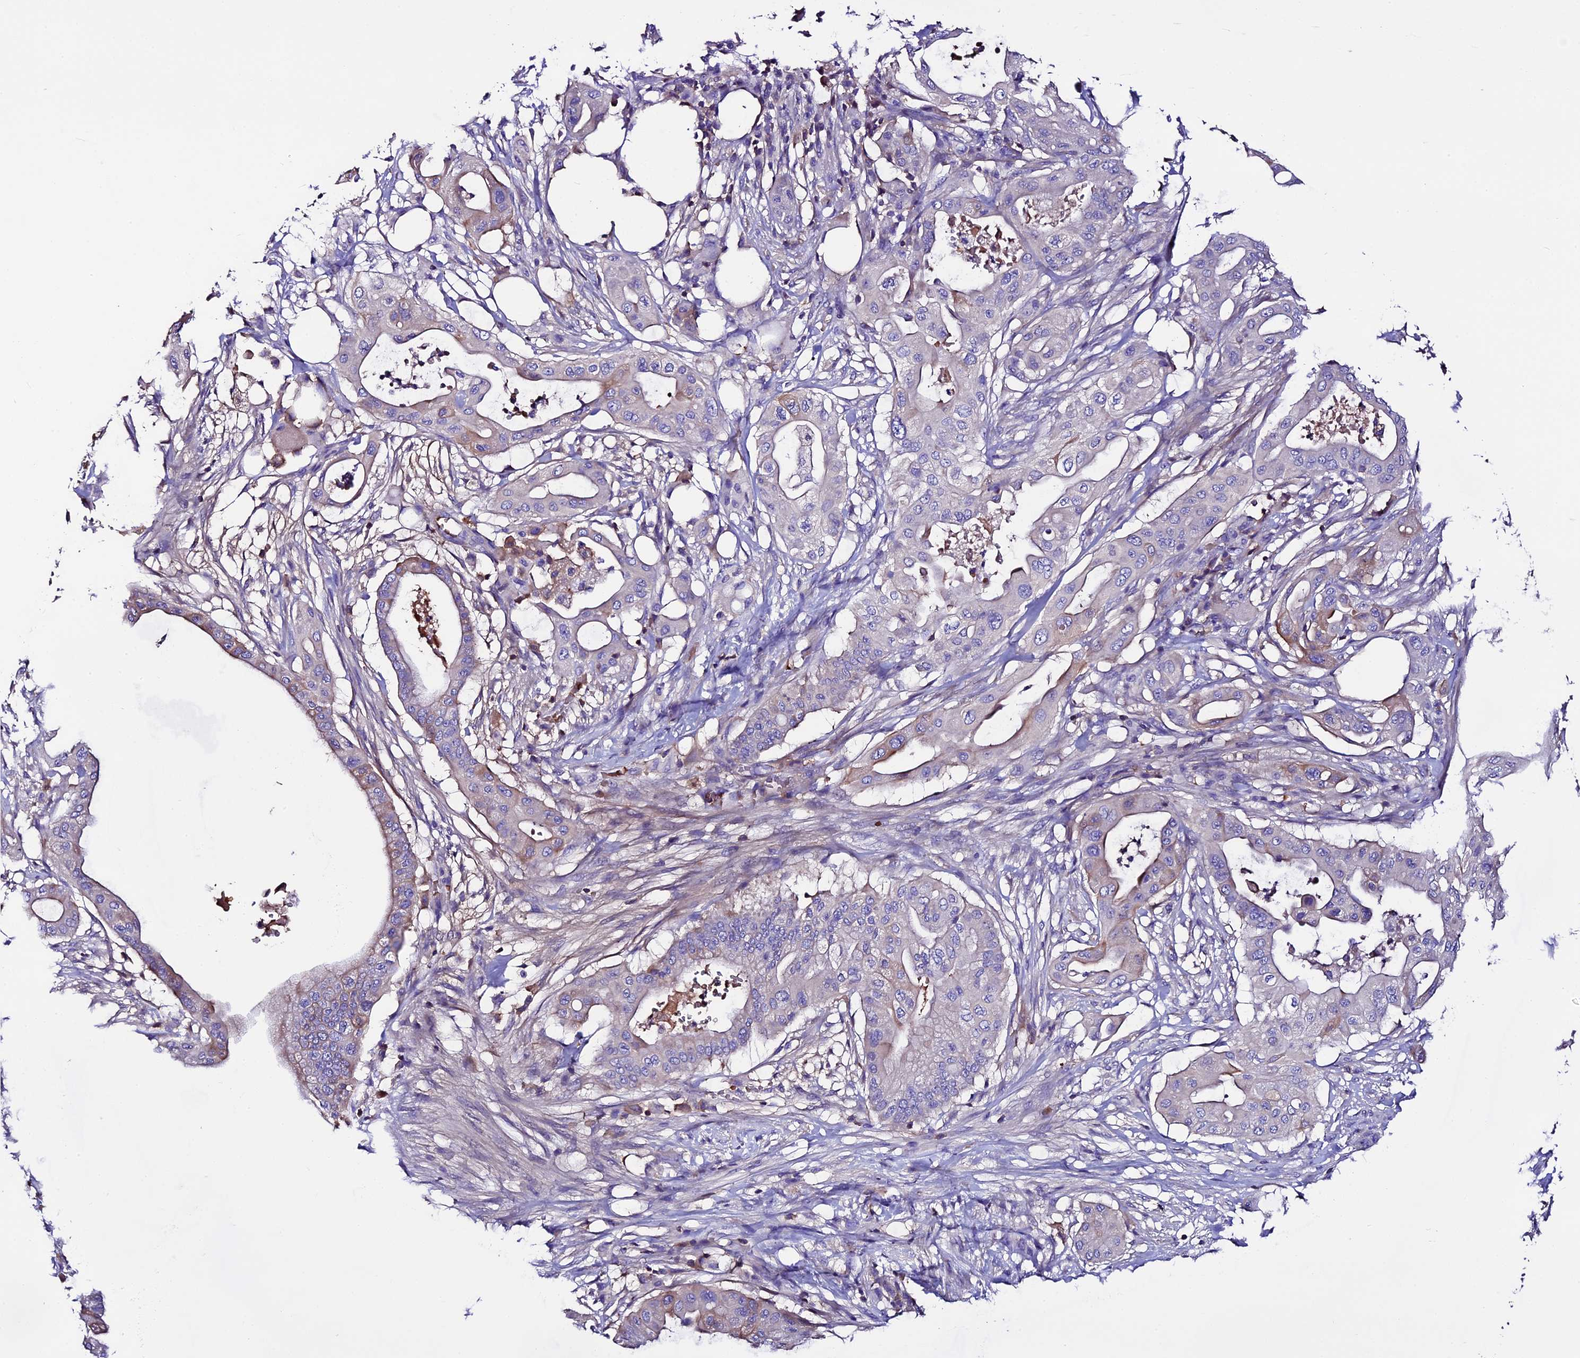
{"staining": {"intensity": "negative", "quantity": "none", "location": "none"}, "tissue": "pancreatic cancer", "cell_type": "Tumor cells", "image_type": "cancer", "snomed": [{"axis": "morphology", "description": "Adenocarcinoma, NOS"}, {"axis": "topography", "description": "Pancreas"}], "caption": "Pancreatic adenocarcinoma stained for a protein using IHC displays no positivity tumor cells.", "gene": "TCP11L2", "patient": {"sex": "male", "age": 68}}